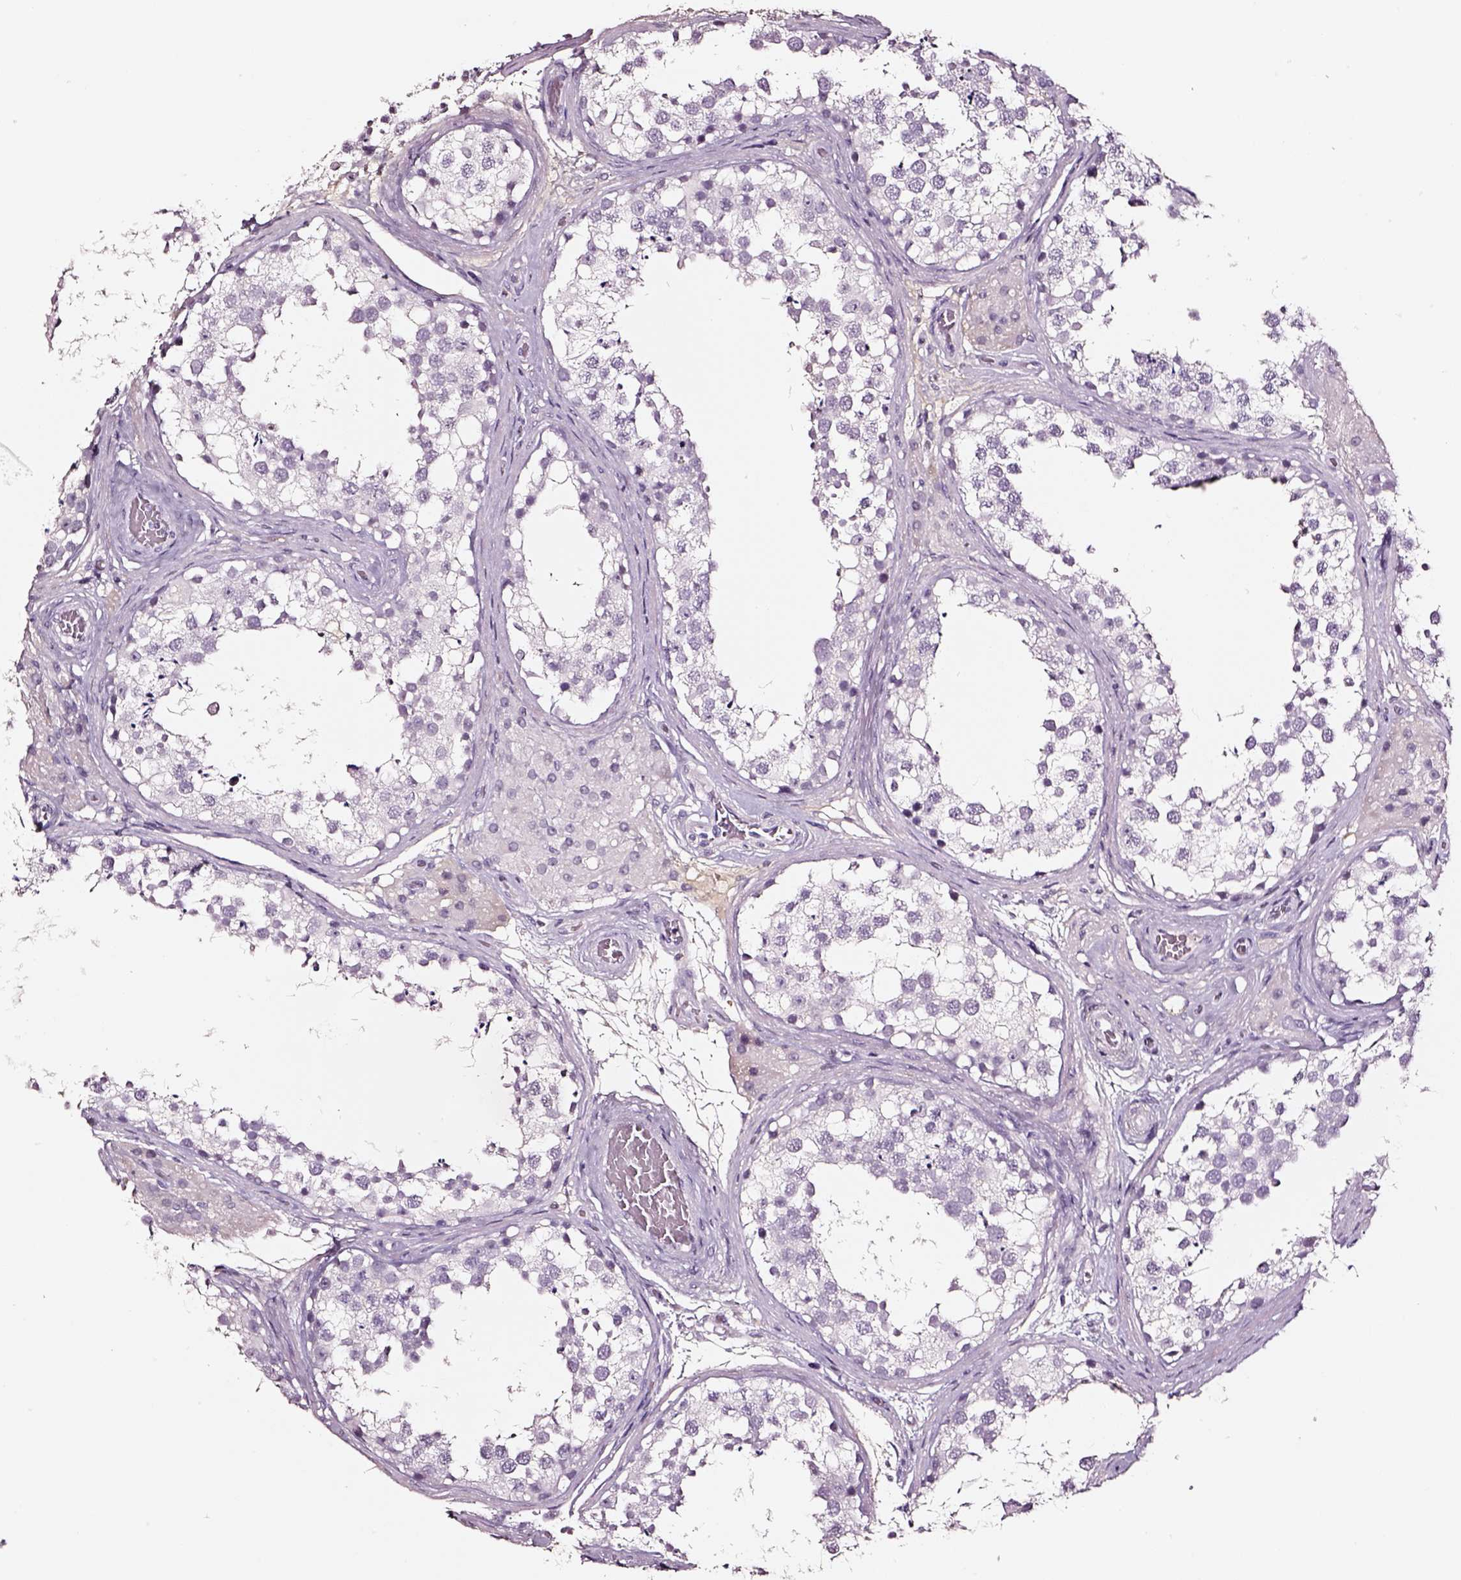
{"staining": {"intensity": "negative", "quantity": "none", "location": "none"}, "tissue": "testis", "cell_type": "Cells in seminiferous ducts", "image_type": "normal", "snomed": [{"axis": "morphology", "description": "Normal tissue, NOS"}, {"axis": "morphology", "description": "Seminoma, NOS"}, {"axis": "topography", "description": "Testis"}], "caption": "Testis stained for a protein using immunohistochemistry (IHC) exhibits no expression cells in seminiferous ducts.", "gene": "SMIM17", "patient": {"sex": "male", "age": 65}}